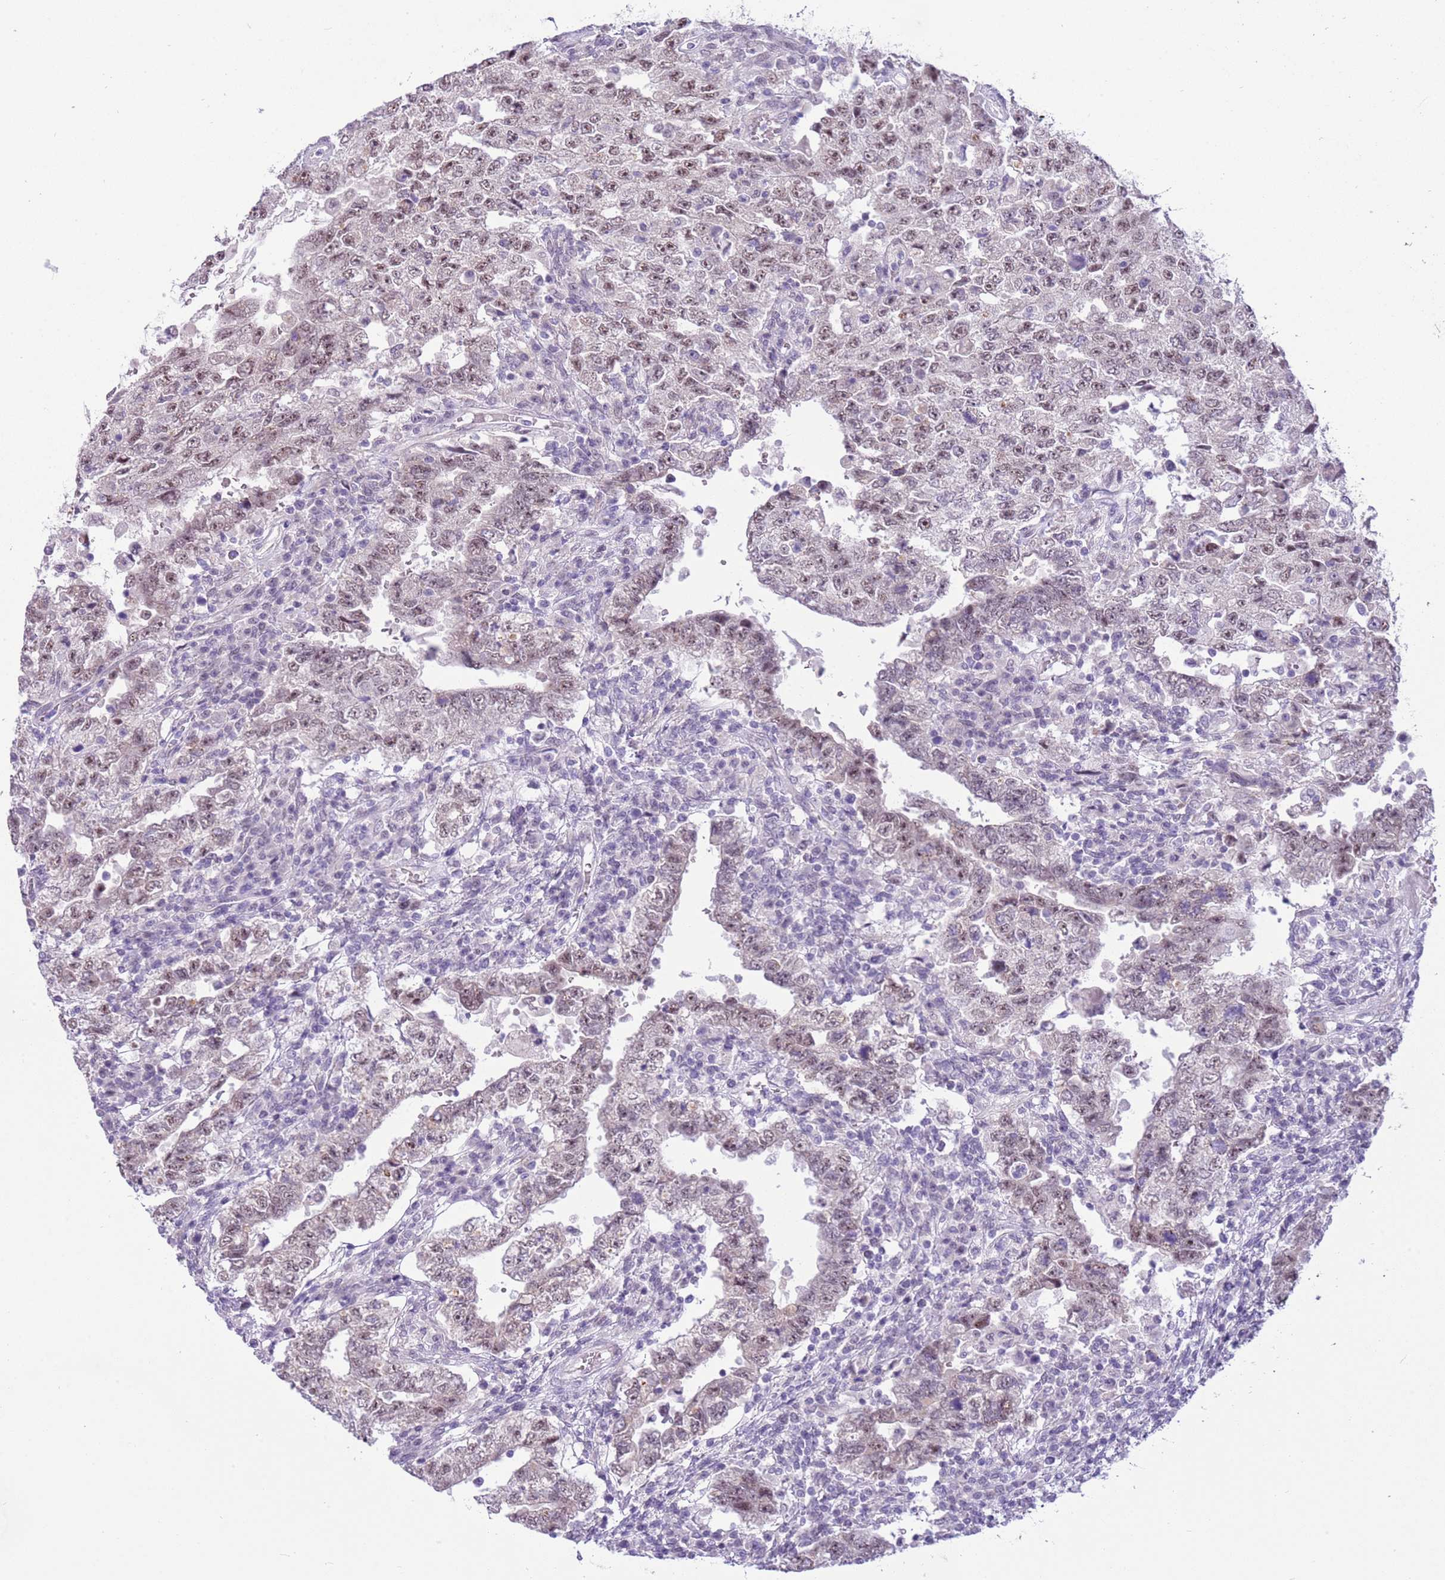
{"staining": {"intensity": "weak", "quantity": "25%-75%", "location": "nuclear"}, "tissue": "testis cancer", "cell_type": "Tumor cells", "image_type": "cancer", "snomed": [{"axis": "morphology", "description": "Carcinoma, Embryonal, NOS"}, {"axis": "topography", "description": "Testis"}], "caption": "Testis embryonal carcinoma stained with immunohistochemistry demonstrates weak nuclear expression in approximately 25%-75% of tumor cells.", "gene": "FAM120C", "patient": {"sex": "male", "age": 26}}